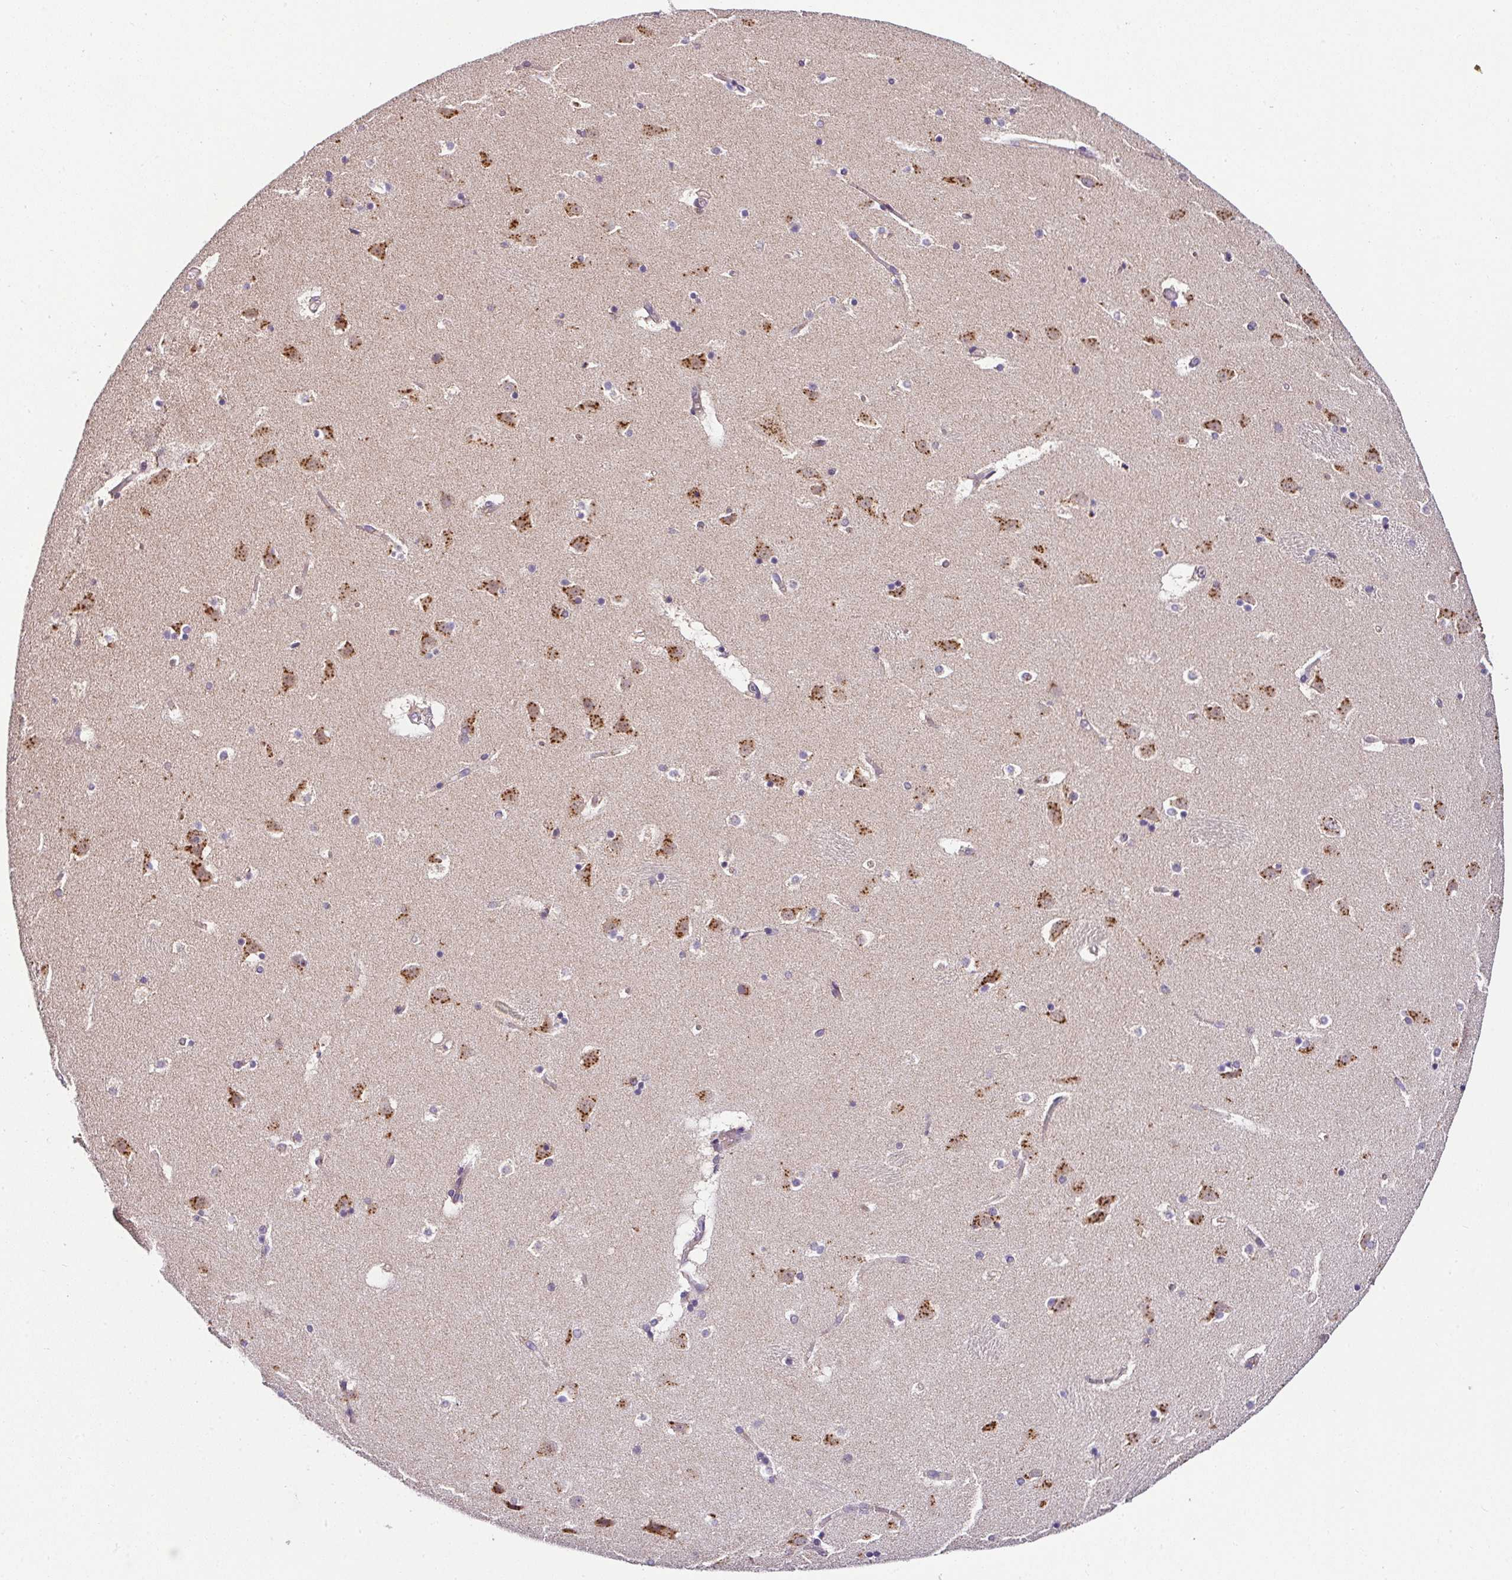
{"staining": {"intensity": "moderate", "quantity": "<25%", "location": "cytoplasmic/membranous"}, "tissue": "caudate", "cell_type": "Glial cells", "image_type": "normal", "snomed": [{"axis": "morphology", "description": "Normal tissue, NOS"}, {"axis": "topography", "description": "Lateral ventricle wall"}], "caption": "High-magnification brightfield microscopy of benign caudate stained with DAB (3,3'-diaminobenzidine) (brown) and counterstained with hematoxylin (blue). glial cells exhibit moderate cytoplasmic/membranous staining is identified in about<25% of cells. (IHC, brightfield microscopy, high magnification).", "gene": "CPD", "patient": {"sex": "male", "age": 45}}